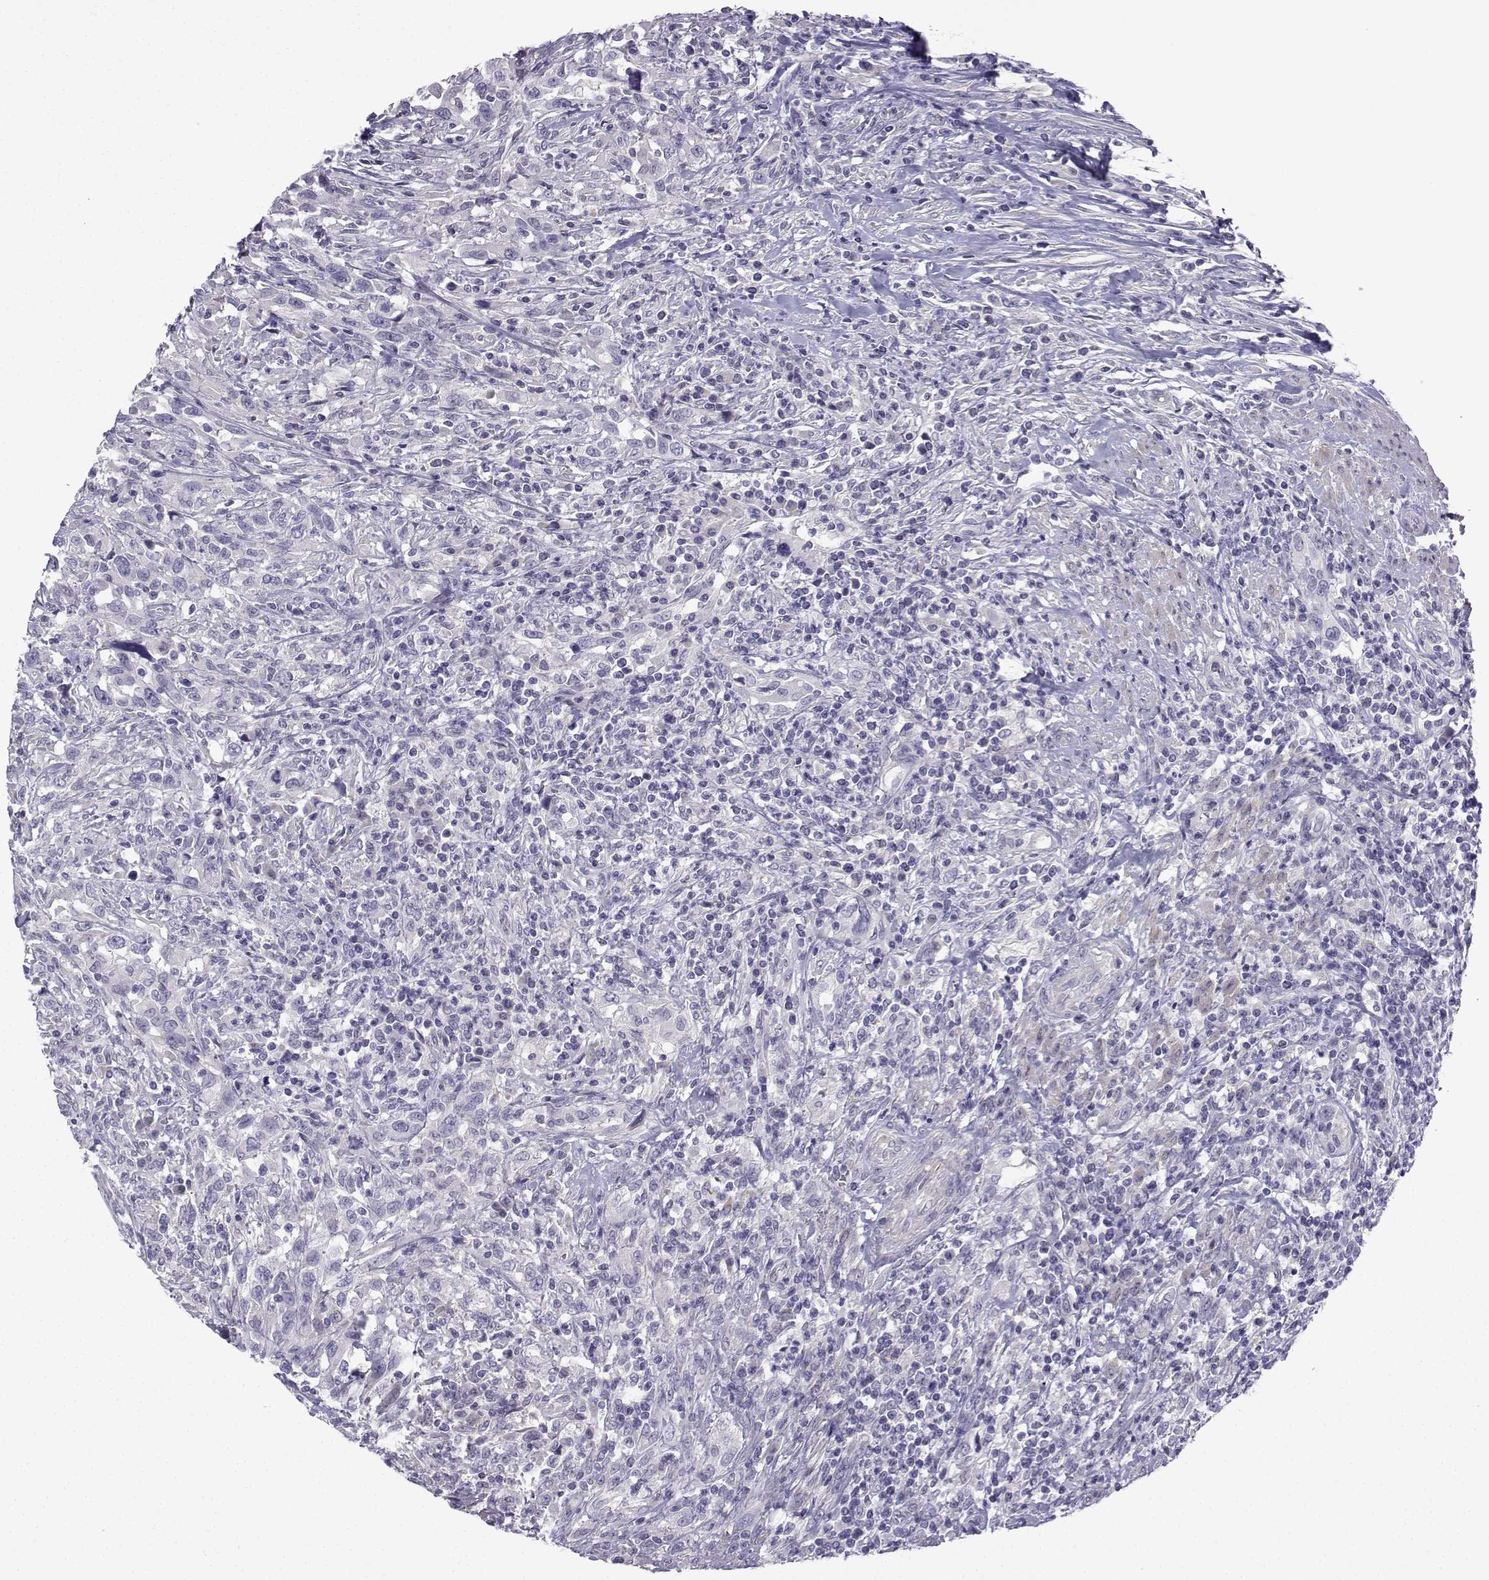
{"staining": {"intensity": "negative", "quantity": "none", "location": "none"}, "tissue": "urothelial cancer", "cell_type": "Tumor cells", "image_type": "cancer", "snomed": [{"axis": "morphology", "description": "Urothelial carcinoma, NOS"}, {"axis": "morphology", "description": "Urothelial carcinoma, High grade"}, {"axis": "topography", "description": "Urinary bladder"}], "caption": "Transitional cell carcinoma stained for a protein using immunohistochemistry (IHC) demonstrates no positivity tumor cells.", "gene": "SPACA7", "patient": {"sex": "female", "age": 64}}